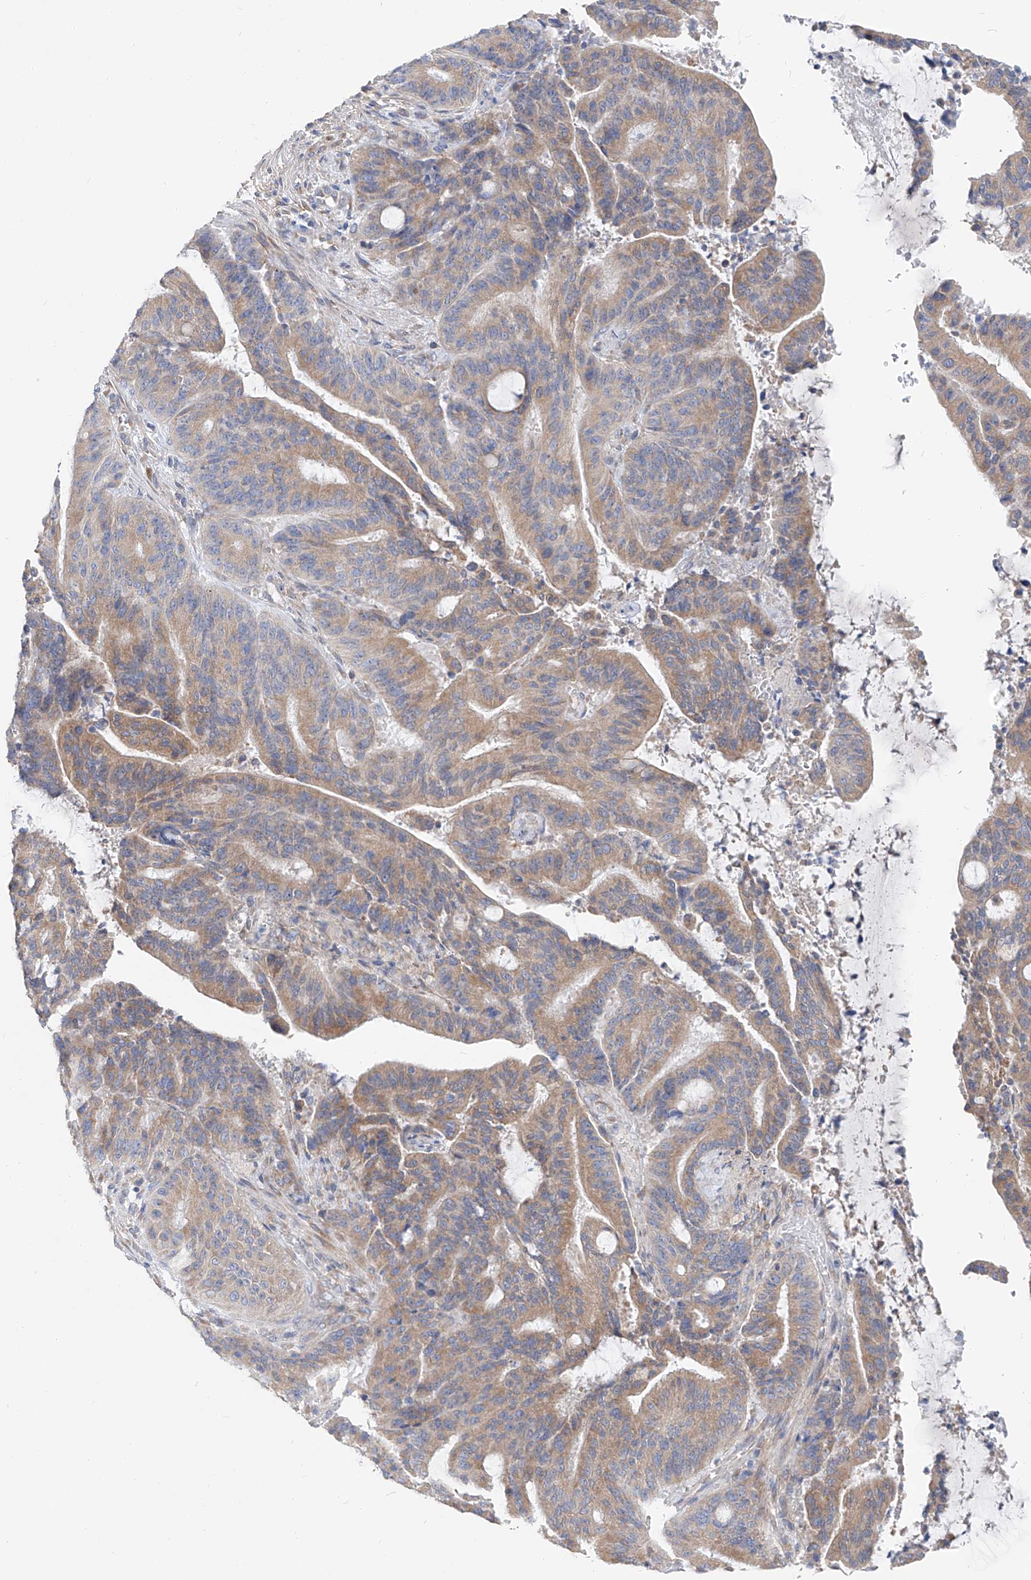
{"staining": {"intensity": "weak", "quantity": "25%-75%", "location": "cytoplasmic/membranous"}, "tissue": "liver cancer", "cell_type": "Tumor cells", "image_type": "cancer", "snomed": [{"axis": "morphology", "description": "Normal tissue, NOS"}, {"axis": "morphology", "description": "Cholangiocarcinoma"}, {"axis": "topography", "description": "Liver"}, {"axis": "topography", "description": "Peripheral nerve tissue"}], "caption": "Tumor cells show low levels of weak cytoplasmic/membranous positivity in about 25%-75% of cells in human cholangiocarcinoma (liver).", "gene": "UFL1", "patient": {"sex": "female", "age": 73}}